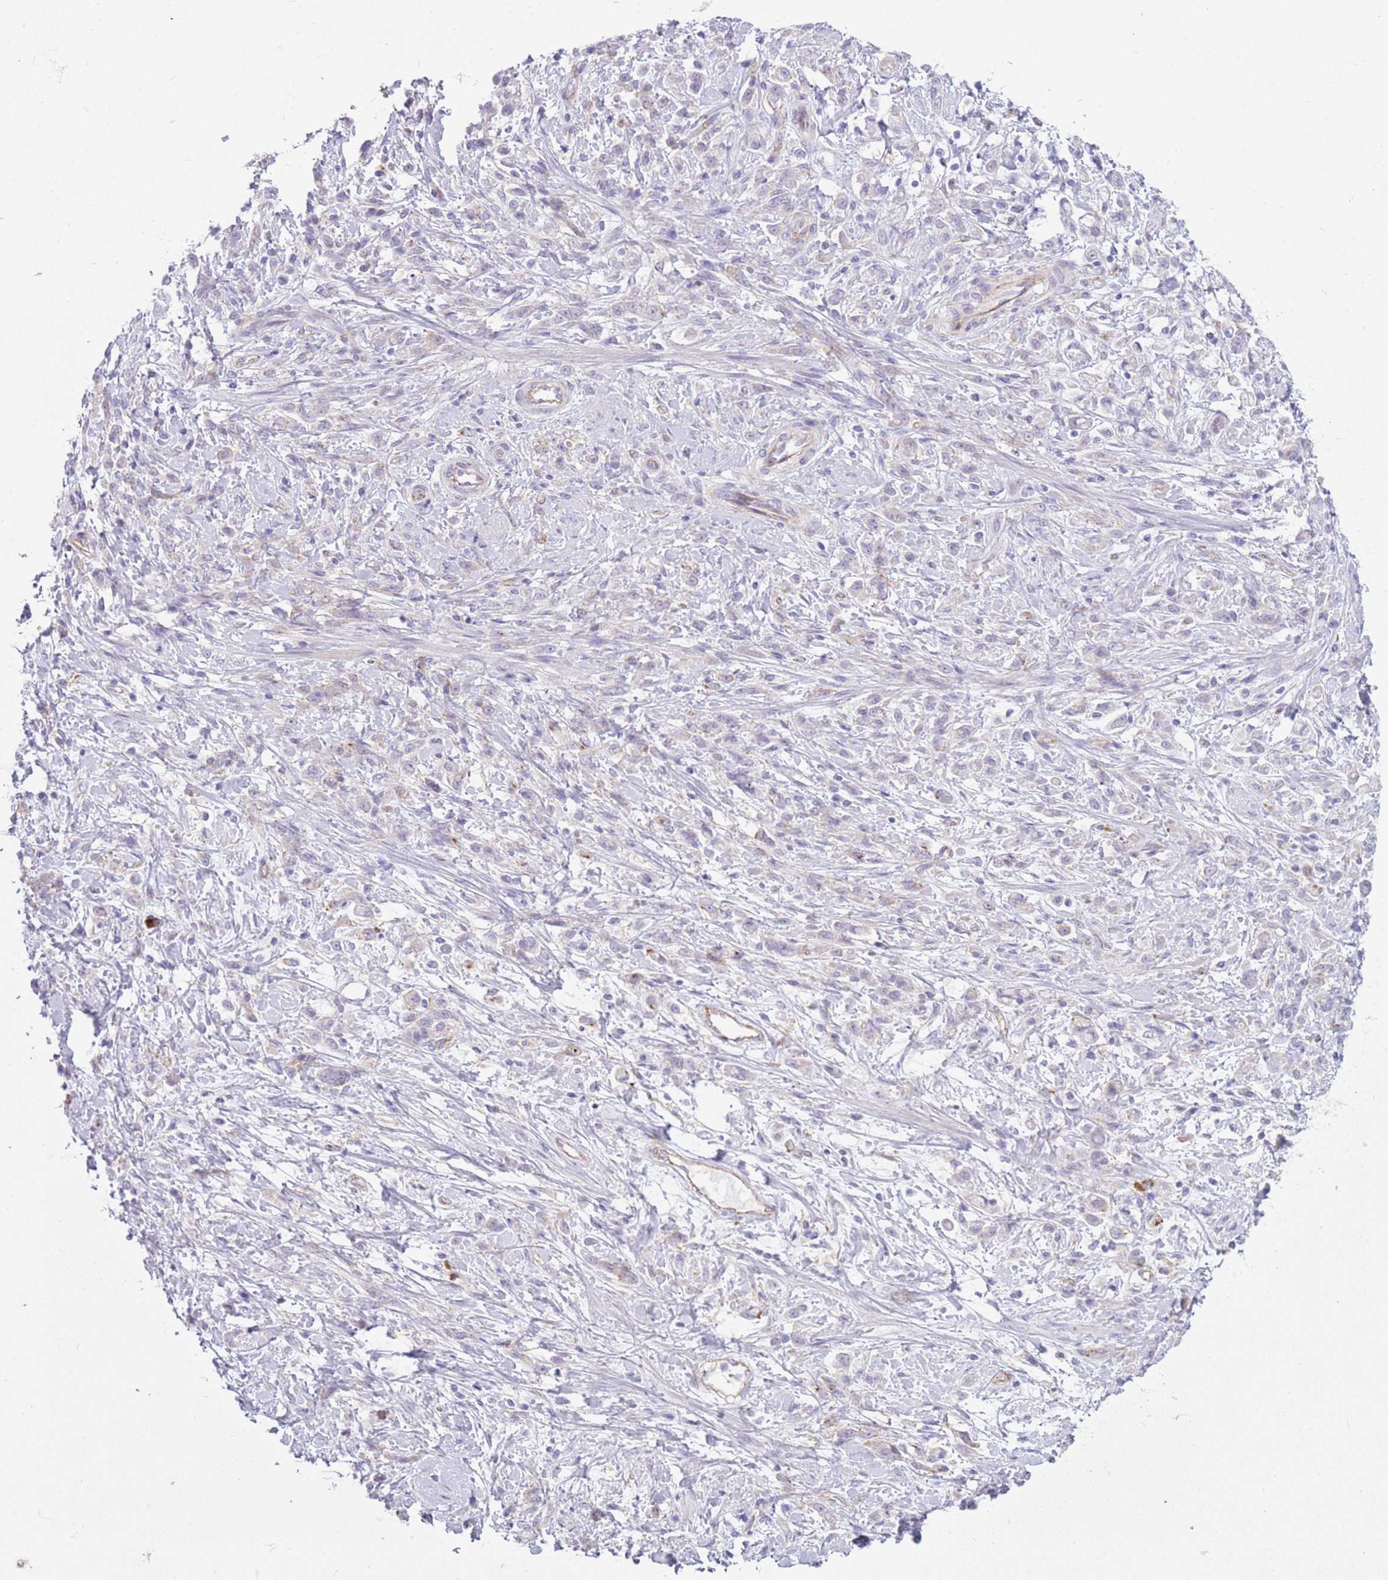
{"staining": {"intensity": "negative", "quantity": "none", "location": "none"}, "tissue": "stomach cancer", "cell_type": "Tumor cells", "image_type": "cancer", "snomed": [{"axis": "morphology", "description": "Adenocarcinoma, NOS"}, {"axis": "topography", "description": "Stomach"}], "caption": "DAB immunohistochemical staining of human stomach cancer reveals no significant staining in tumor cells.", "gene": "SNX6", "patient": {"sex": "female", "age": 60}}